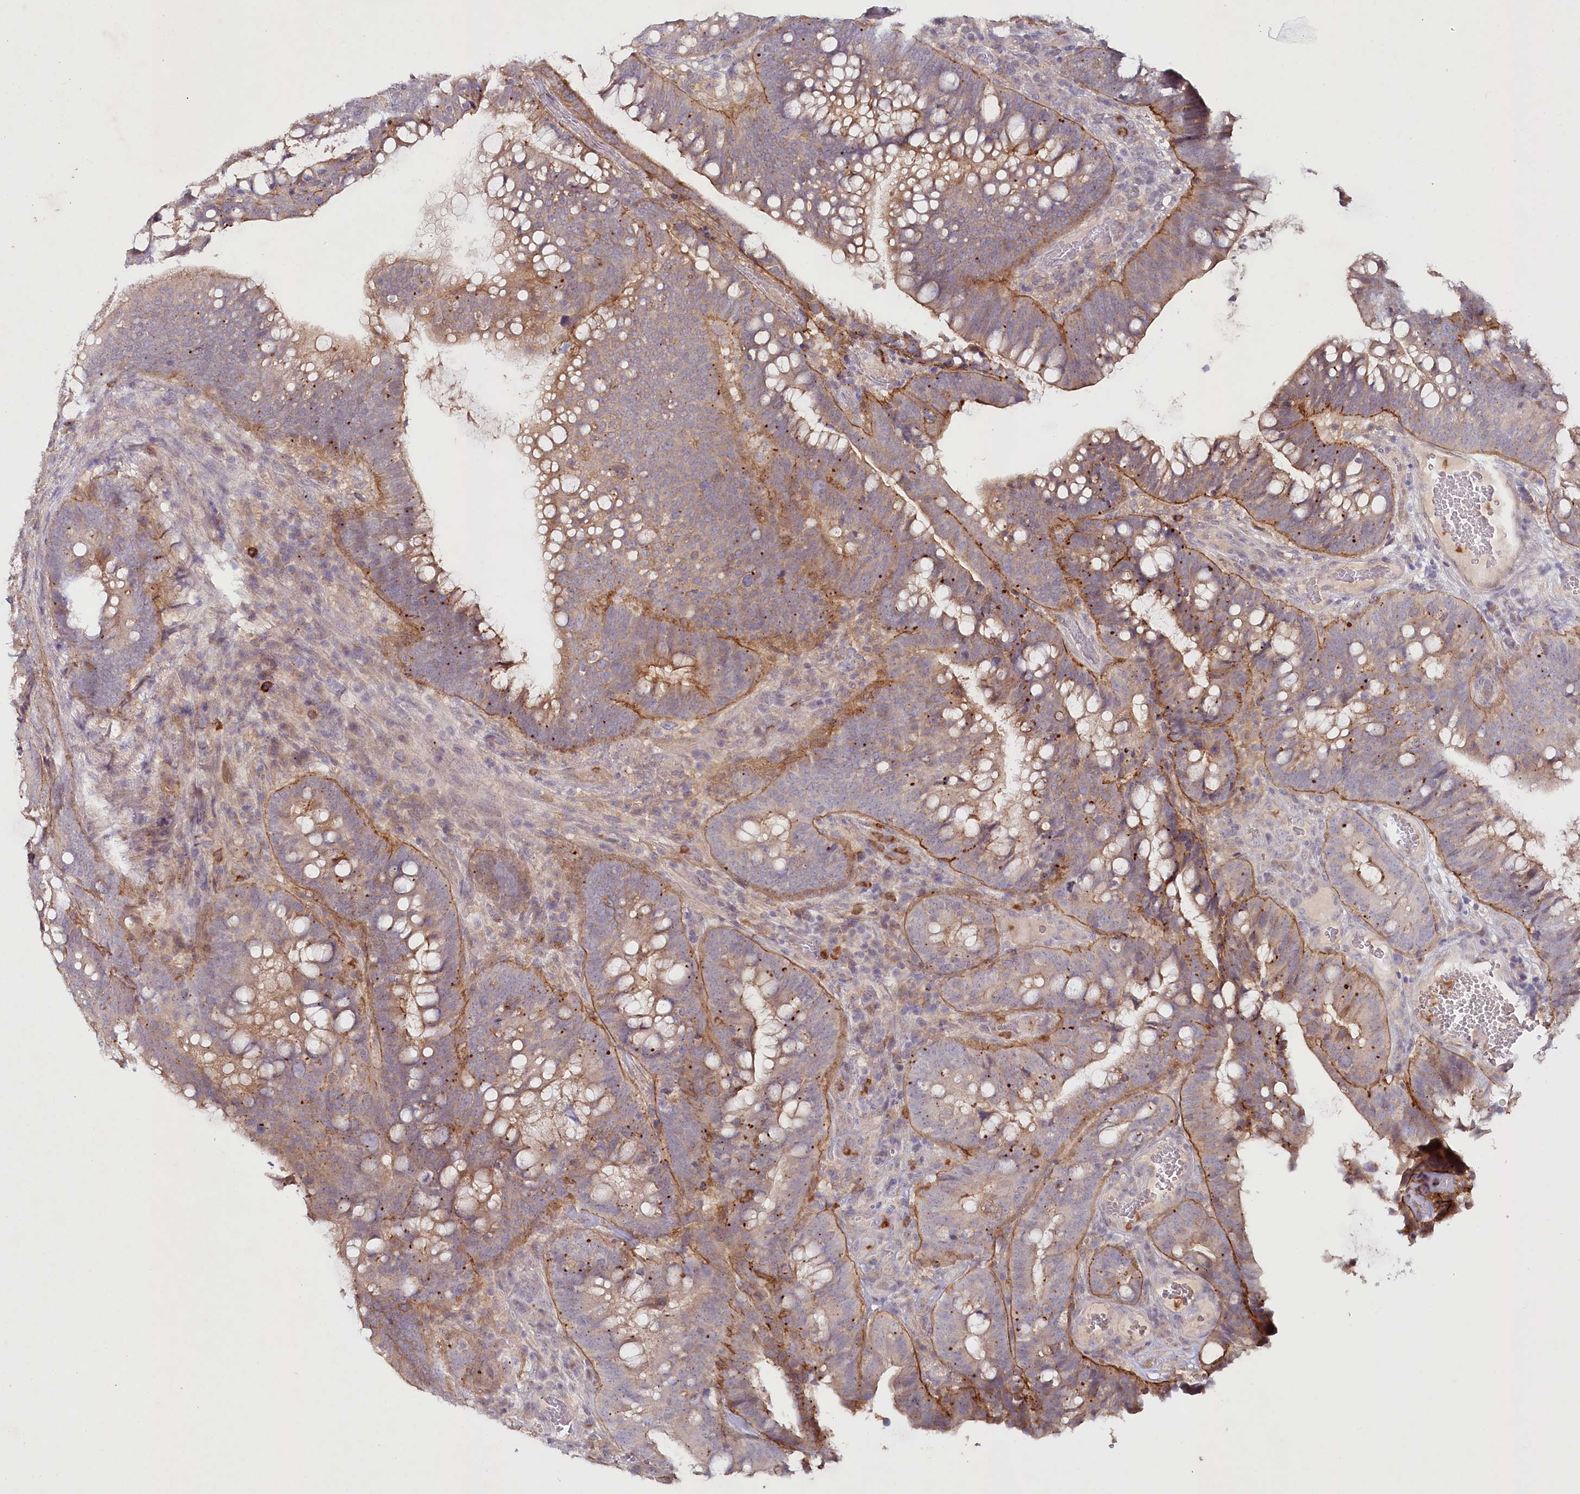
{"staining": {"intensity": "moderate", "quantity": ">75%", "location": "cytoplasmic/membranous"}, "tissue": "colorectal cancer", "cell_type": "Tumor cells", "image_type": "cancer", "snomed": [{"axis": "morphology", "description": "Adenocarcinoma, NOS"}, {"axis": "topography", "description": "Colon"}], "caption": "Immunohistochemical staining of human adenocarcinoma (colorectal) exhibits medium levels of moderate cytoplasmic/membranous positivity in approximately >75% of tumor cells. (brown staining indicates protein expression, while blue staining denotes nuclei).", "gene": "ALDH3B1", "patient": {"sex": "female", "age": 66}}